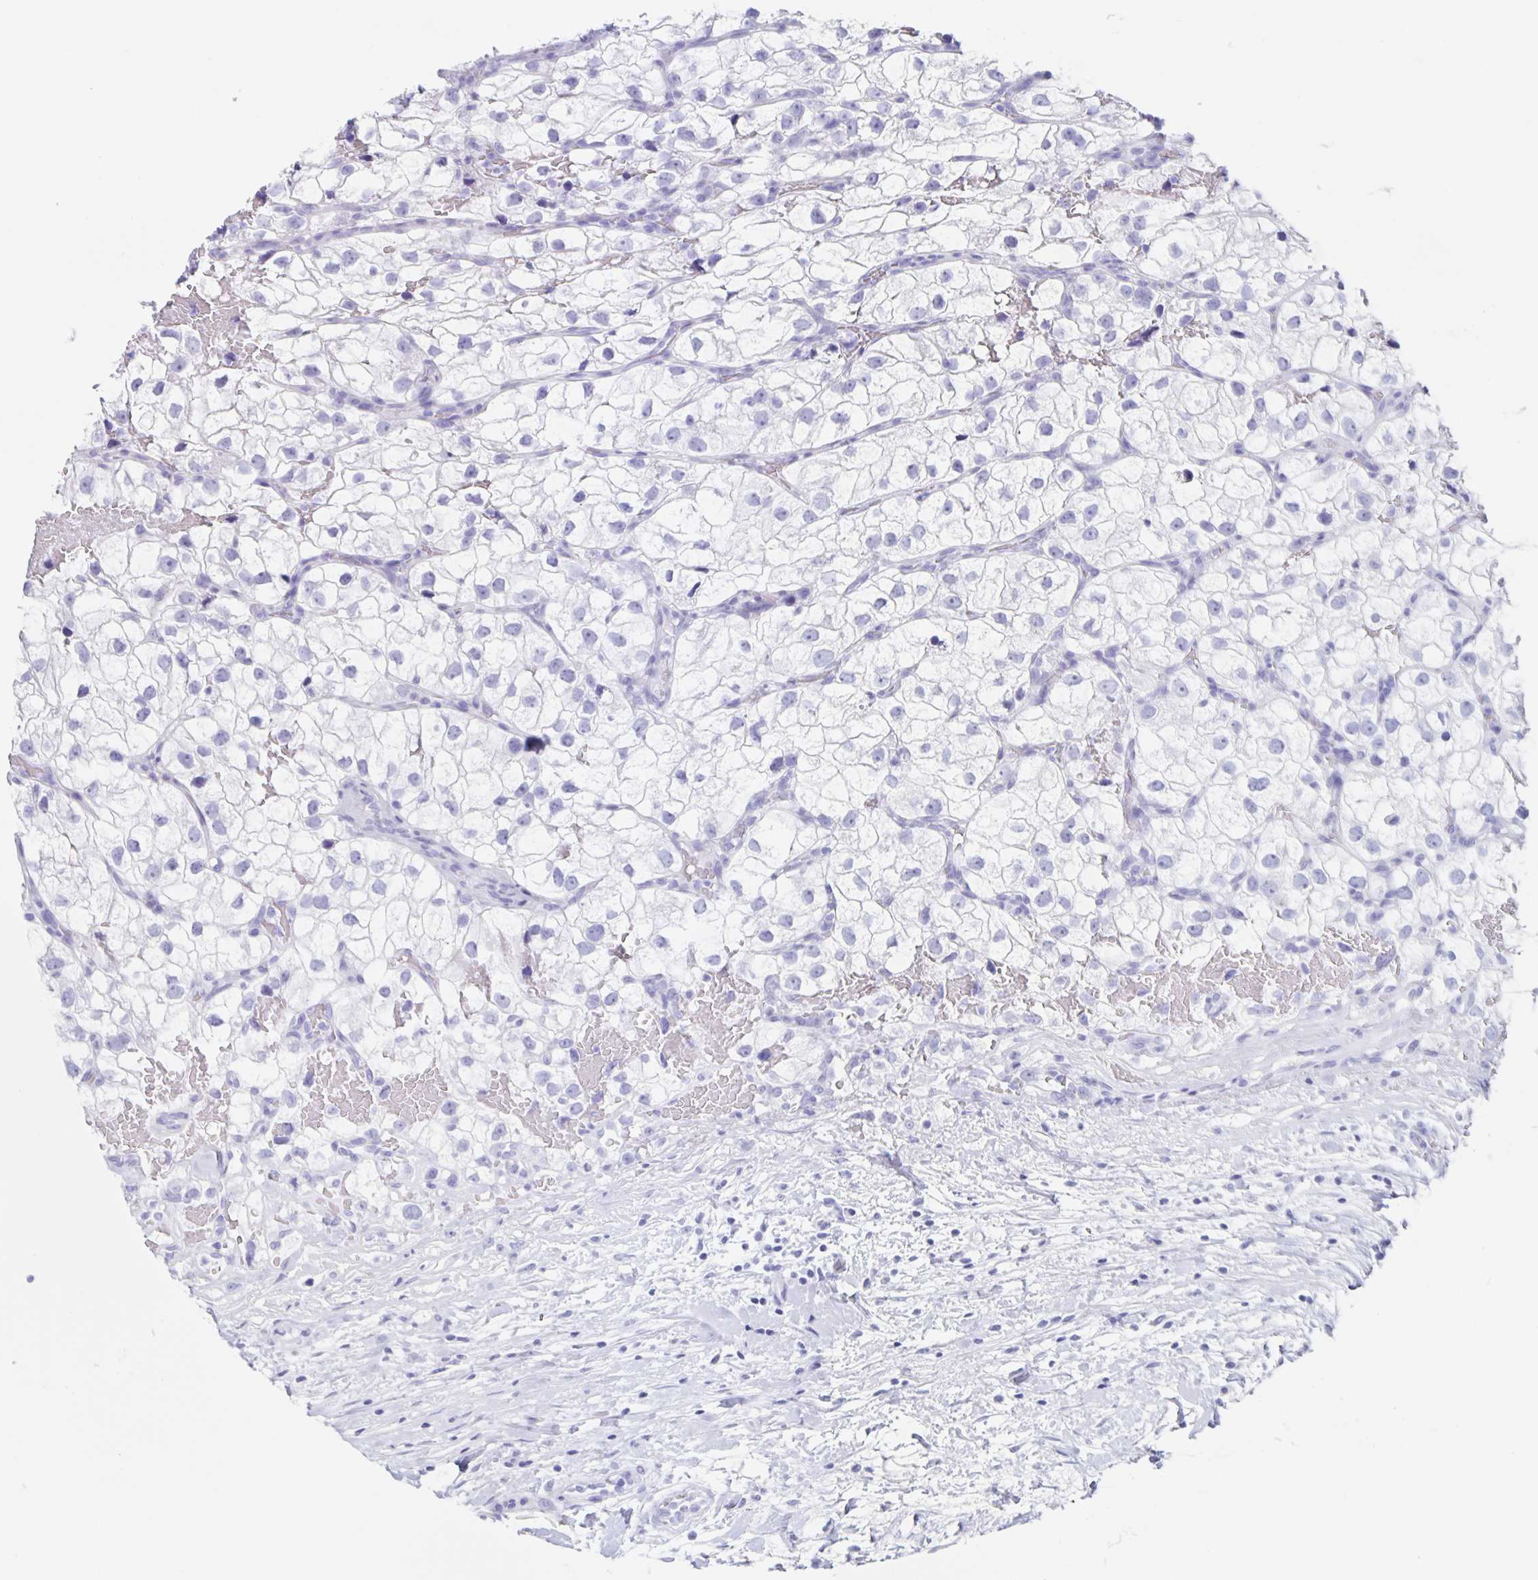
{"staining": {"intensity": "negative", "quantity": "none", "location": "none"}, "tissue": "renal cancer", "cell_type": "Tumor cells", "image_type": "cancer", "snomed": [{"axis": "morphology", "description": "Adenocarcinoma, NOS"}, {"axis": "topography", "description": "Kidney"}], "caption": "High power microscopy histopathology image of an IHC micrograph of renal cancer, revealing no significant positivity in tumor cells.", "gene": "C12orf56", "patient": {"sex": "male", "age": 59}}